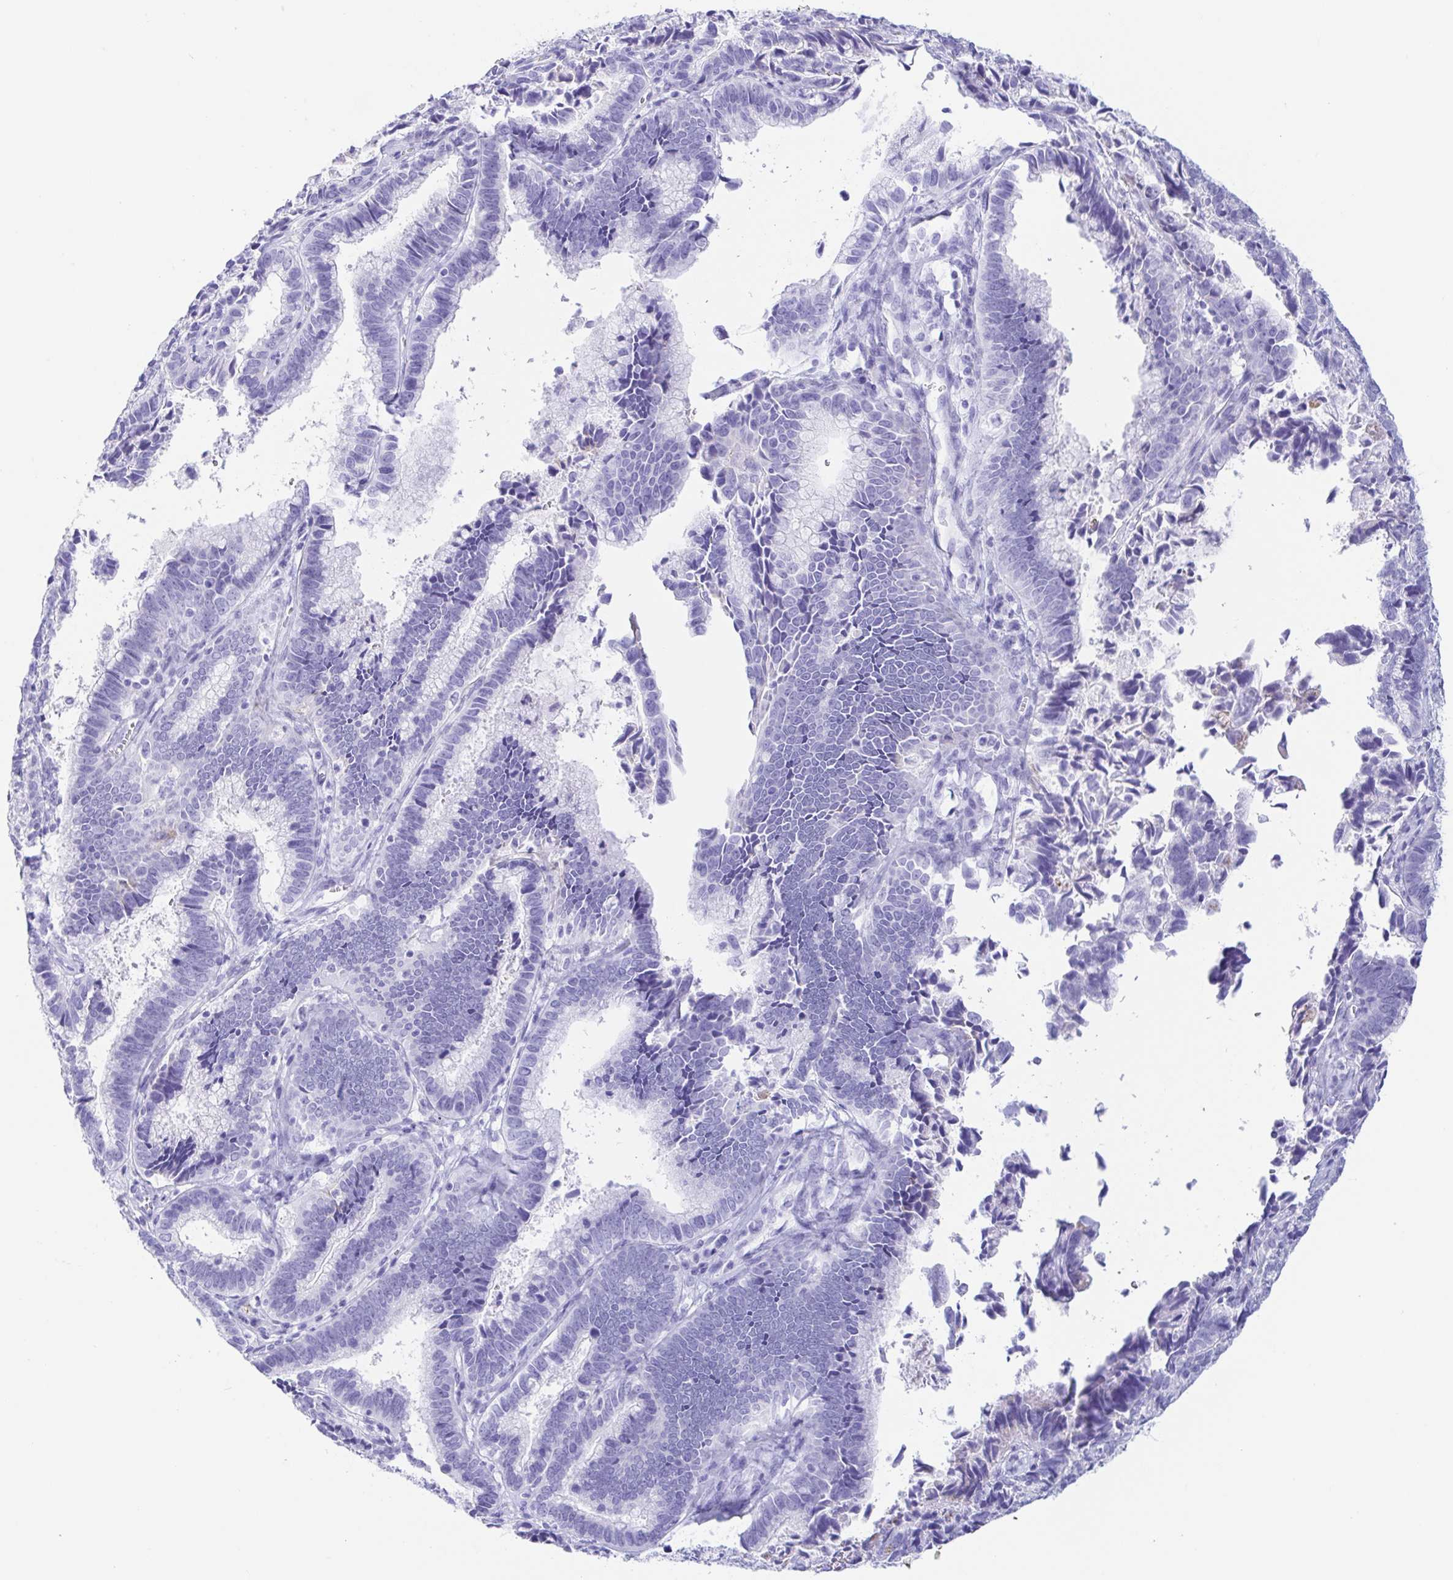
{"staining": {"intensity": "negative", "quantity": "none", "location": "none"}, "tissue": "cervical cancer", "cell_type": "Tumor cells", "image_type": "cancer", "snomed": [{"axis": "morphology", "description": "Adenocarcinoma, NOS"}, {"axis": "topography", "description": "Cervix"}], "caption": "Human cervical cancer (adenocarcinoma) stained for a protein using IHC displays no staining in tumor cells.", "gene": "GKN1", "patient": {"sex": "female", "age": 61}}